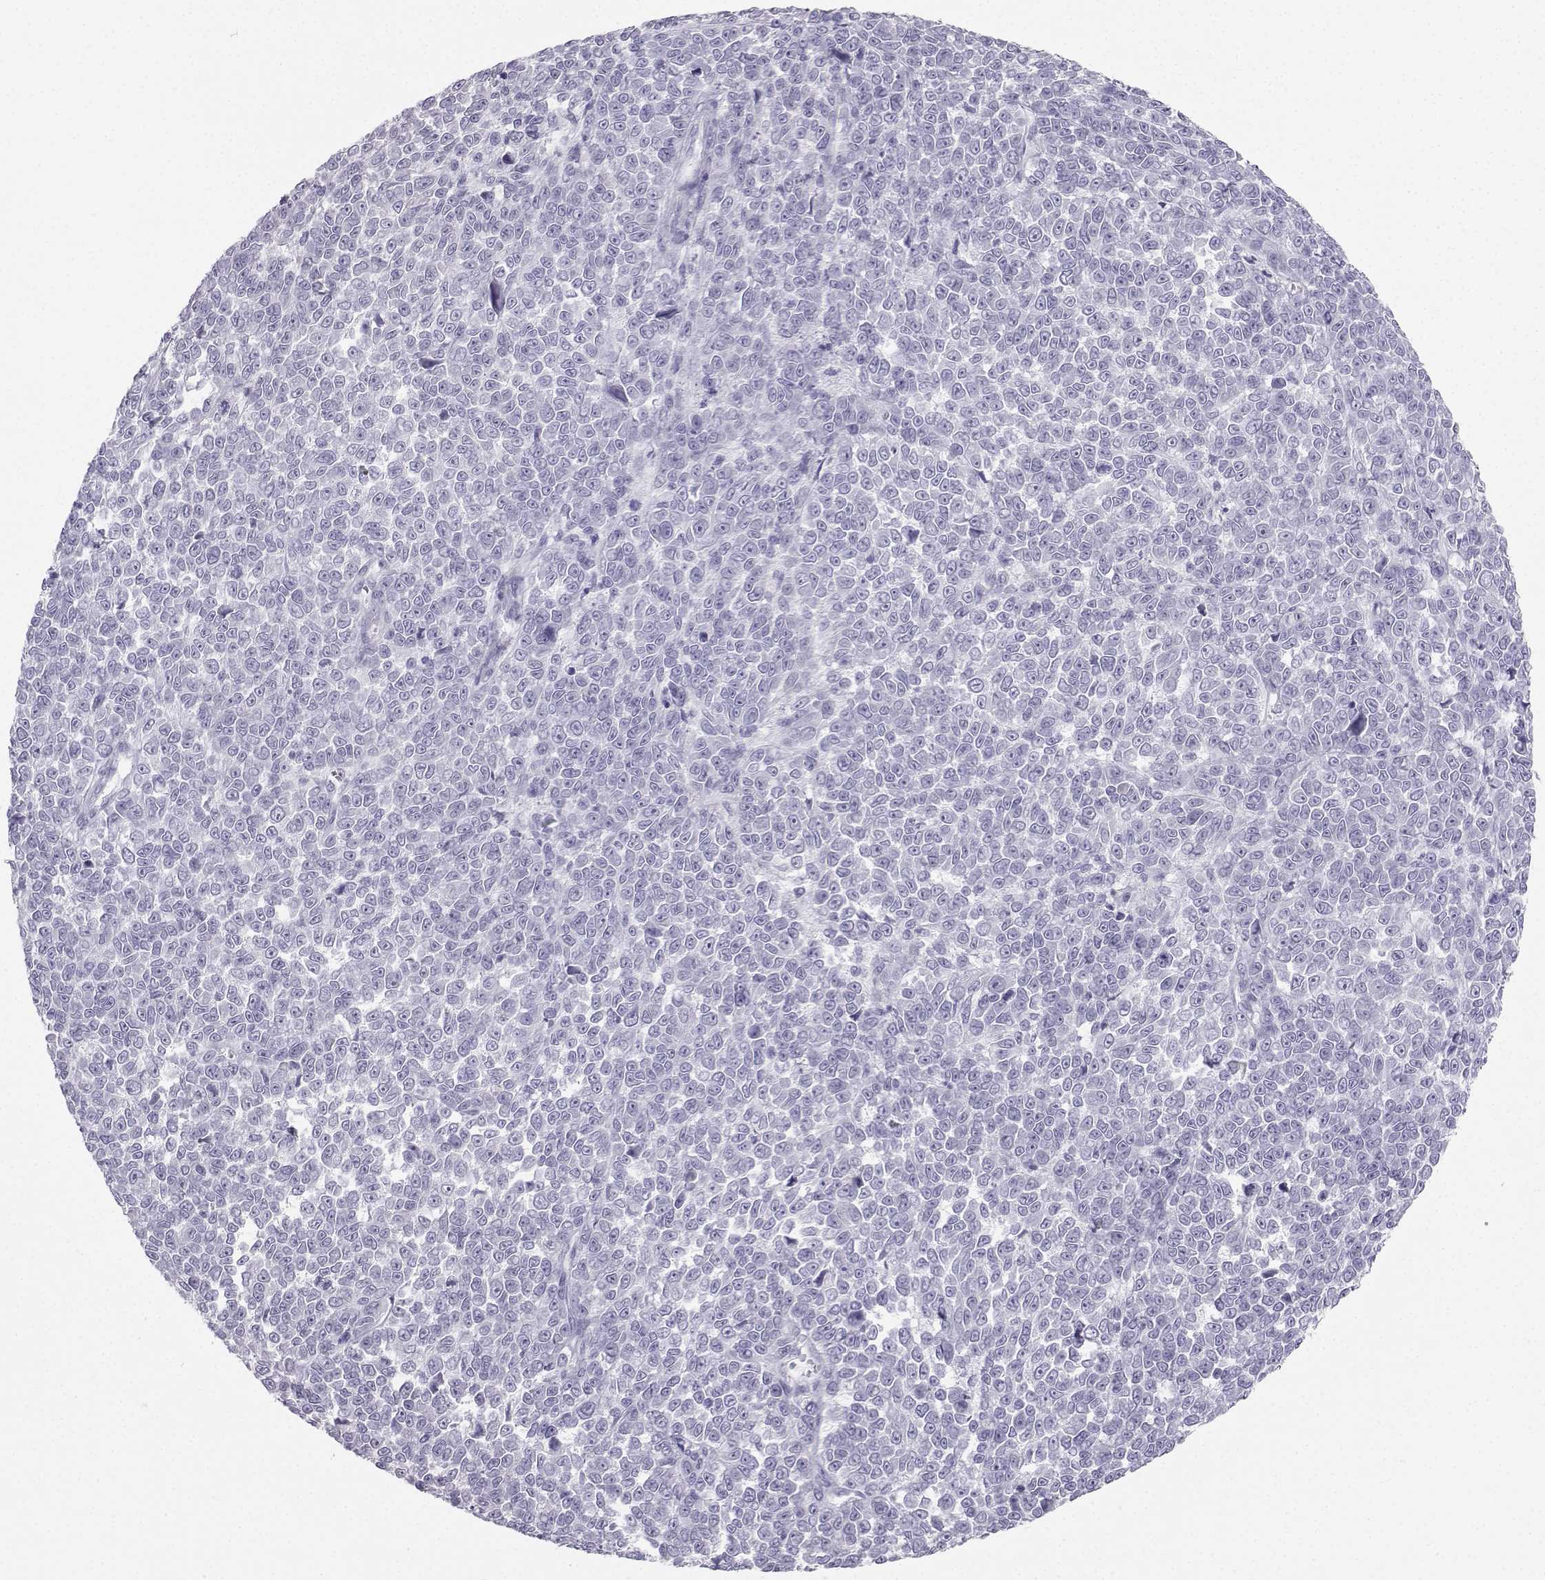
{"staining": {"intensity": "negative", "quantity": "none", "location": "none"}, "tissue": "melanoma", "cell_type": "Tumor cells", "image_type": "cancer", "snomed": [{"axis": "morphology", "description": "Malignant melanoma, NOS"}, {"axis": "topography", "description": "Skin"}], "caption": "High power microscopy micrograph of an immunohistochemistry (IHC) micrograph of melanoma, revealing no significant positivity in tumor cells.", "gene": "IQCD", "patient": {"sex": "female", "age": 95}}